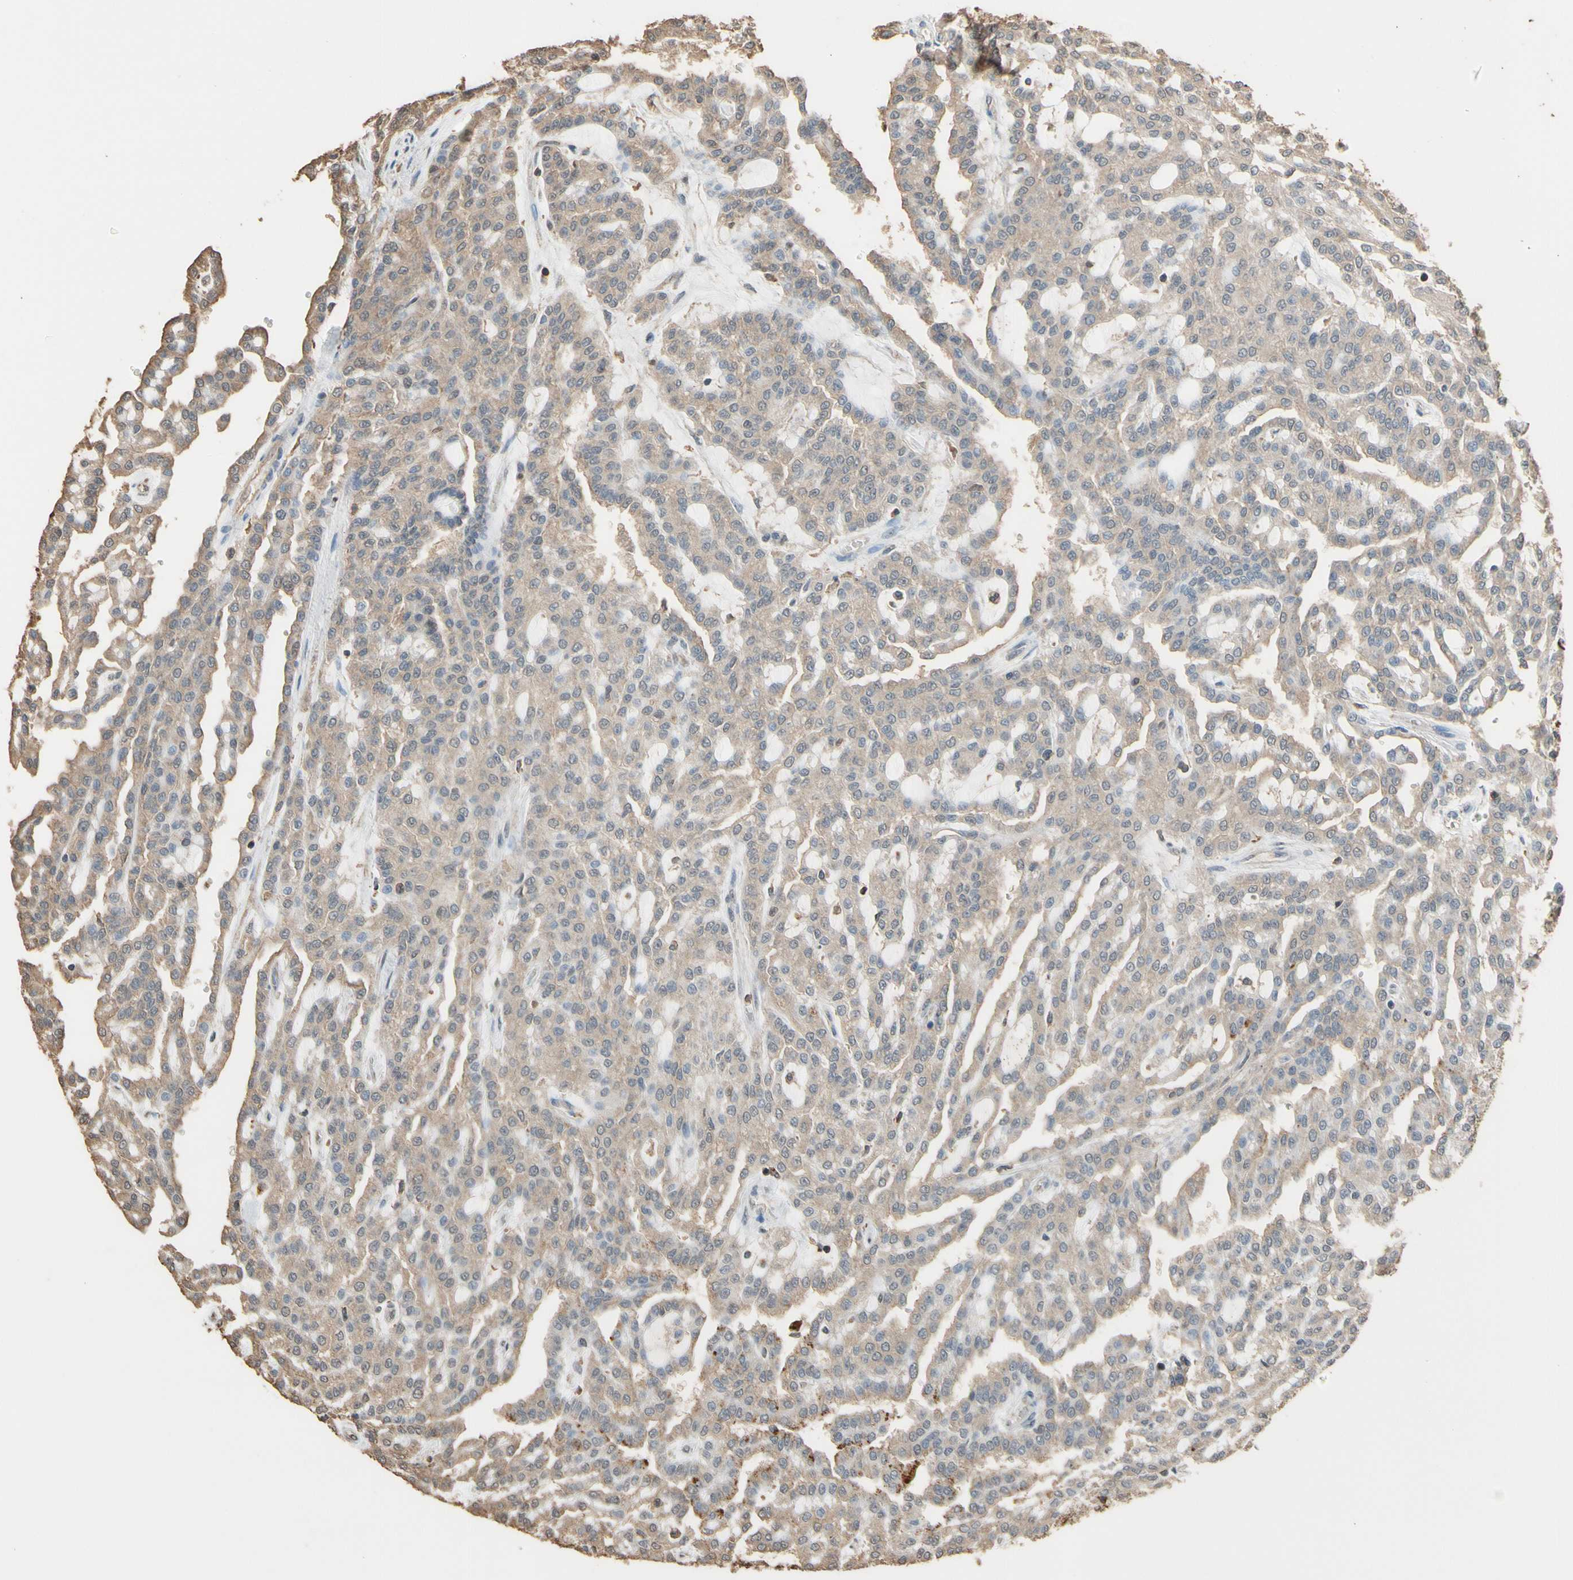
{"staining": {"intensity": "weak", "quantity": ">75%", "location": "cytoplasmic/membranous"}, "tissue": "renal cancer", "cell_type": "Tumor cells", "image_type": "cancer", "snomed": [{"axis": "morphology", "description": "Adenocarcinoma, NOS"}, {"axis": "topography", "description": "Kidney"}], "caption": "A micrograph of human renal cancer (adenocarcinoma) stained for a protein reveals weak cytoplasmic/membranous brown staining in tumor cells.", "gene": "TNFSF13B", "patient": {"sex": "male", "age": 63}}